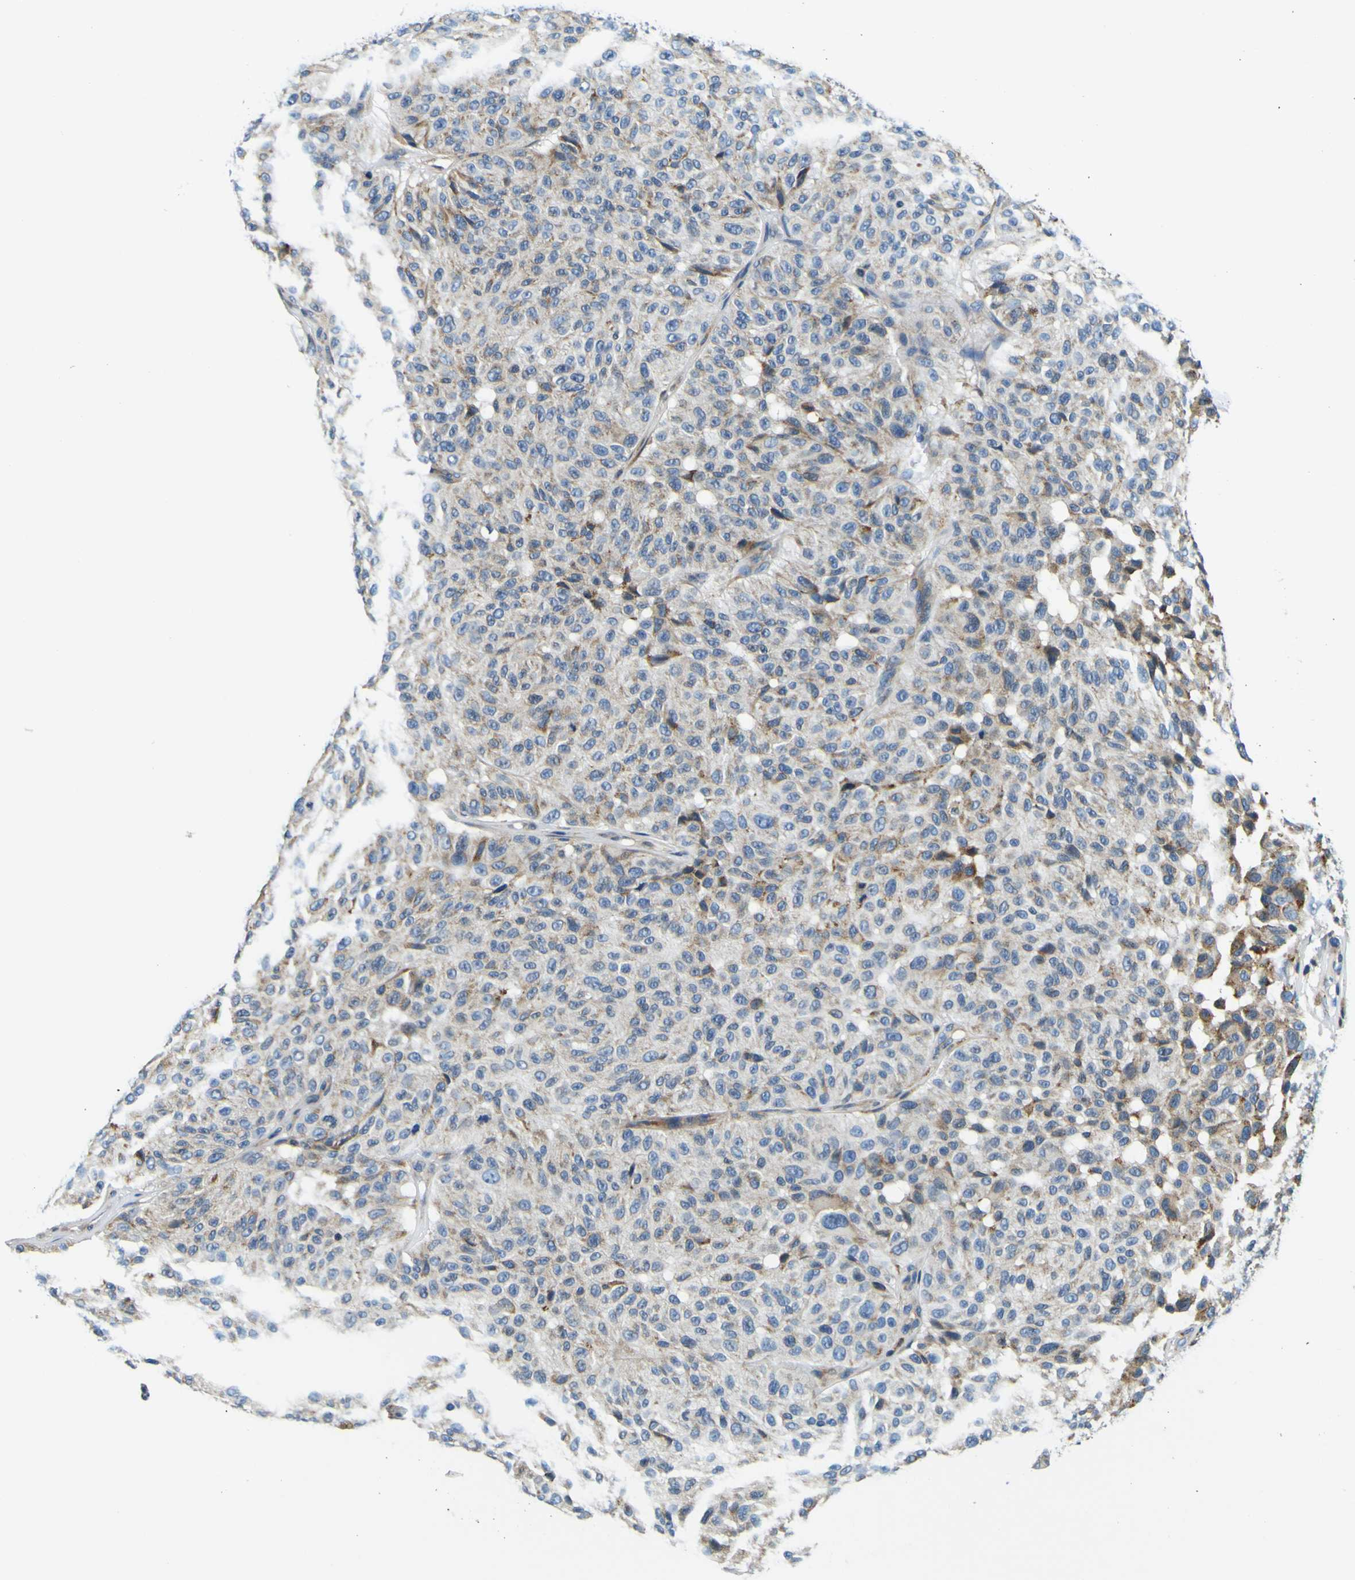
{"staining": {"intensity": "weak", "quantity": "<25%", "location": "cytoplasmic/membranous"}, "tissue": "melanoma", "cell_type": "Tumor cells", "image_type": "cancer", "snomed": [{"axis": "morphology", "description": "Malignant melanoma, NOS"}, {"axis": "topography", "description": "Skin"}], "caption": "Immunohistochemical staining of melanoma exhibits no significant staining in tumor cells.", "gene": "NLRP3", "patient": {"sex": "female", "age": 46}}